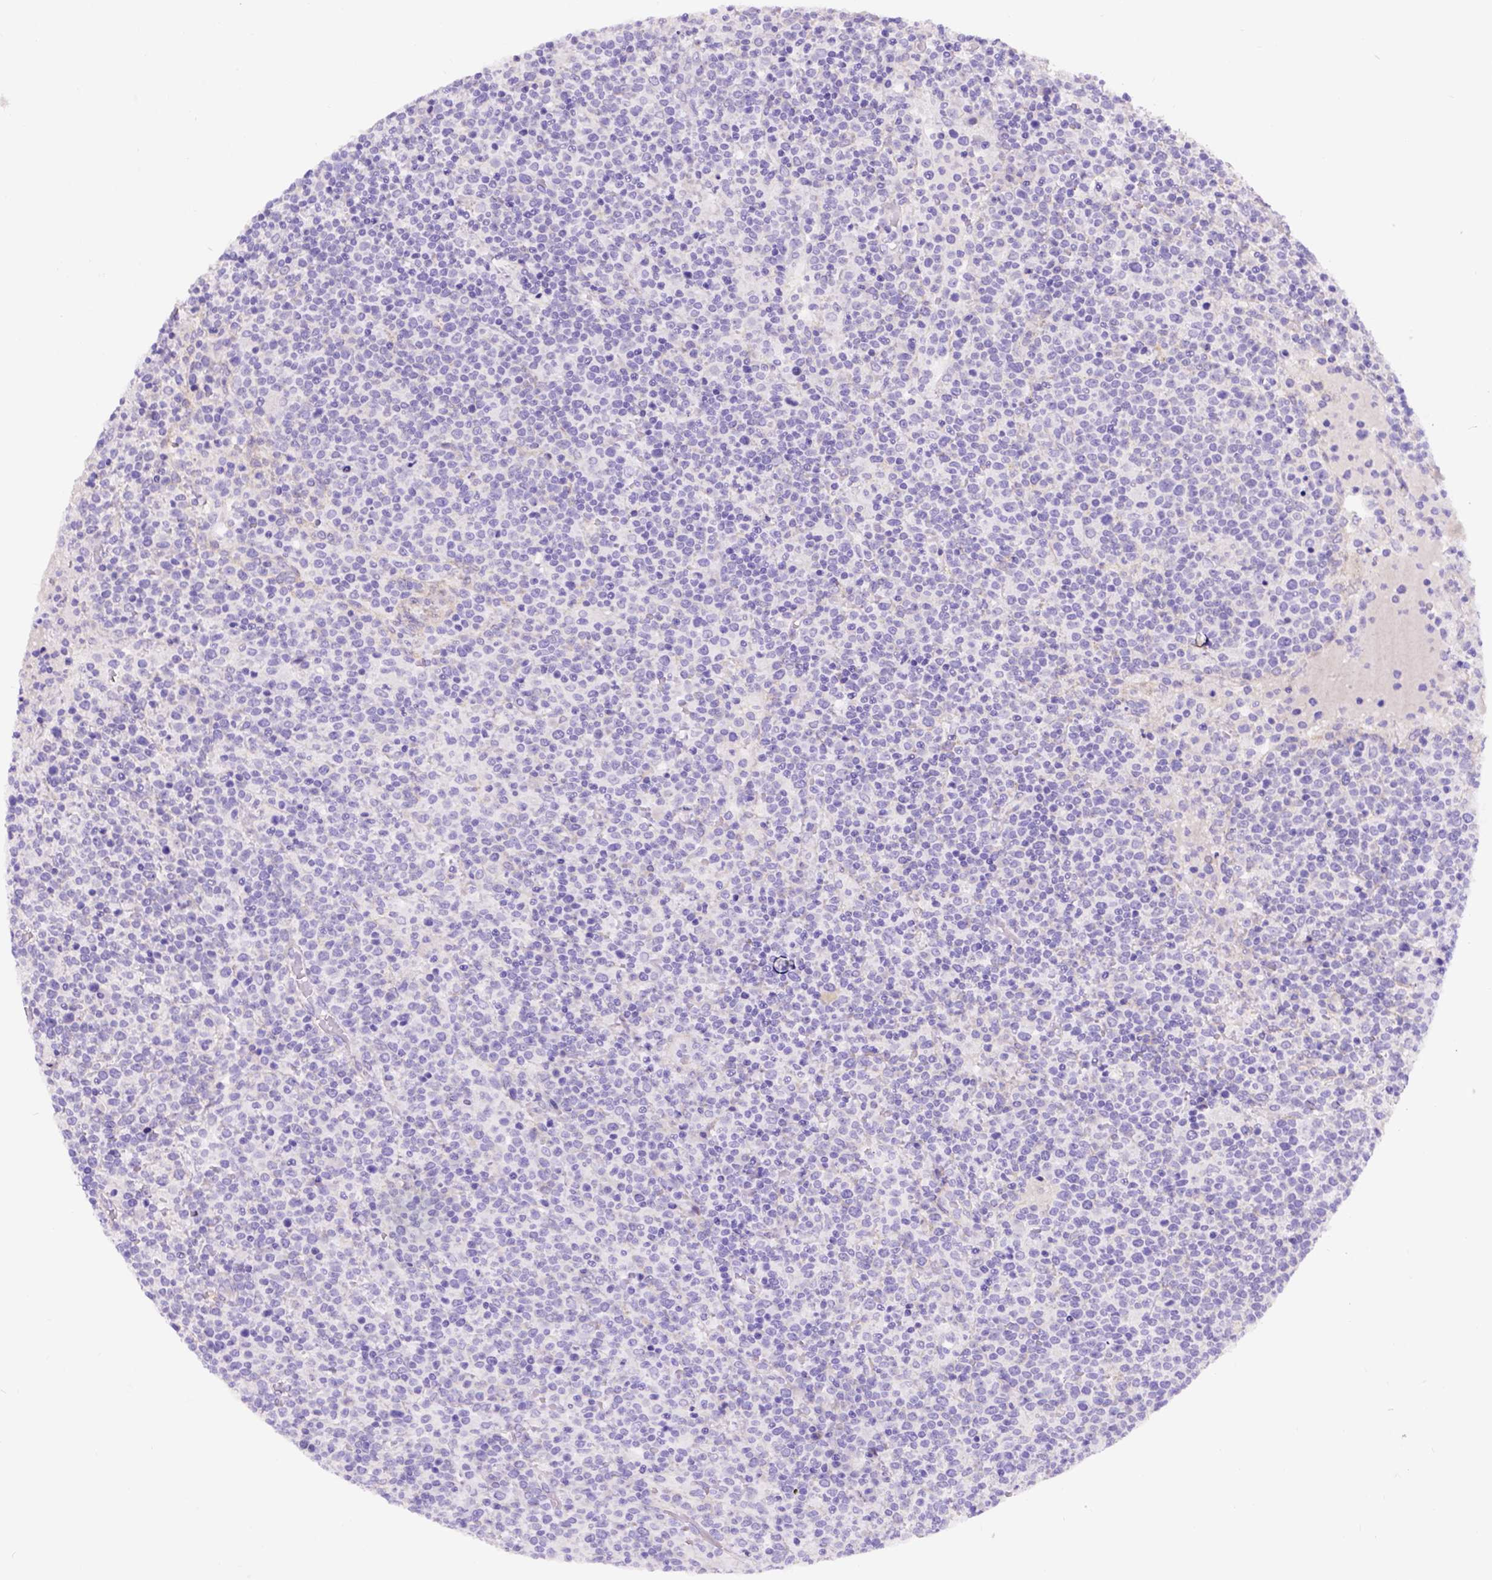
{"staining": {"intensity": "negative", "quantity": "none", "location": "none"}, "tissue": "lymphoma", "cell_type": "Tumor cells", "image_type": "cancer", "snomed": [{"axis": "morphology", "description": "Malignant lymphoma, non-Hodgkin's type, High grade"}, {"axis": "topography", "description": "Lymph node"}], "caption": "The histopathology image shows no significant expression in tumor cells of lymphoma.", "gene": "EGFR", "patient": {"sex": "male", "age": 61}}